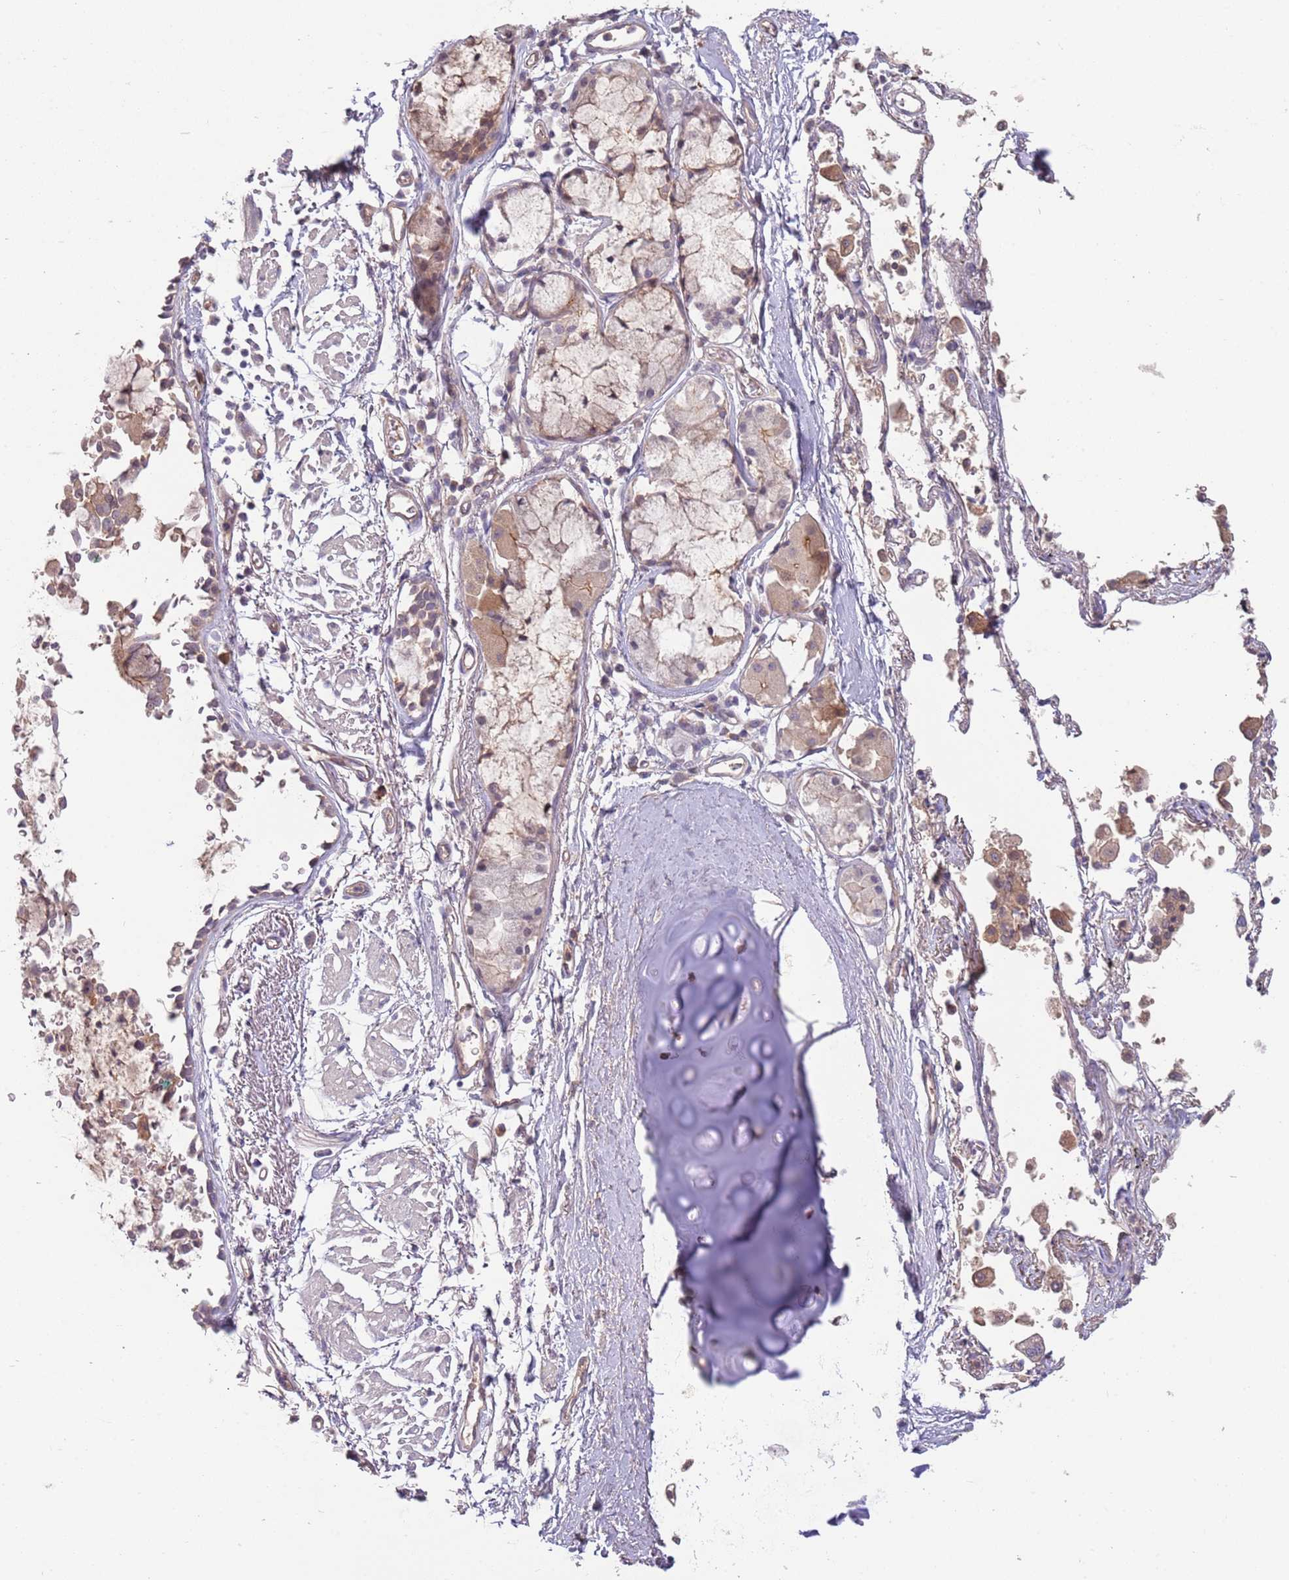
{"staining": {"intensity": "negative", "quantity": "none", "location": "none"}, "tissue": "soft tissue", "cell_type": "Chondrocytes", "image_type": "normal", "snomed": [{"axis": "morphology", "description": "Normal tissue, NOS"}, {"axis": "topography", "description": "Cartilage tissue"}], "caption": "Immunohistochemistry histopathology image of unremarkable soft tissue: soft tissue stained with DAB displays no significant protein expression in chondrocytes. (DAB IHC visualized using brightfield microscopy, high magnification).", "gene": "SAV1", "patient": {"sex": "male", "age": 73}}